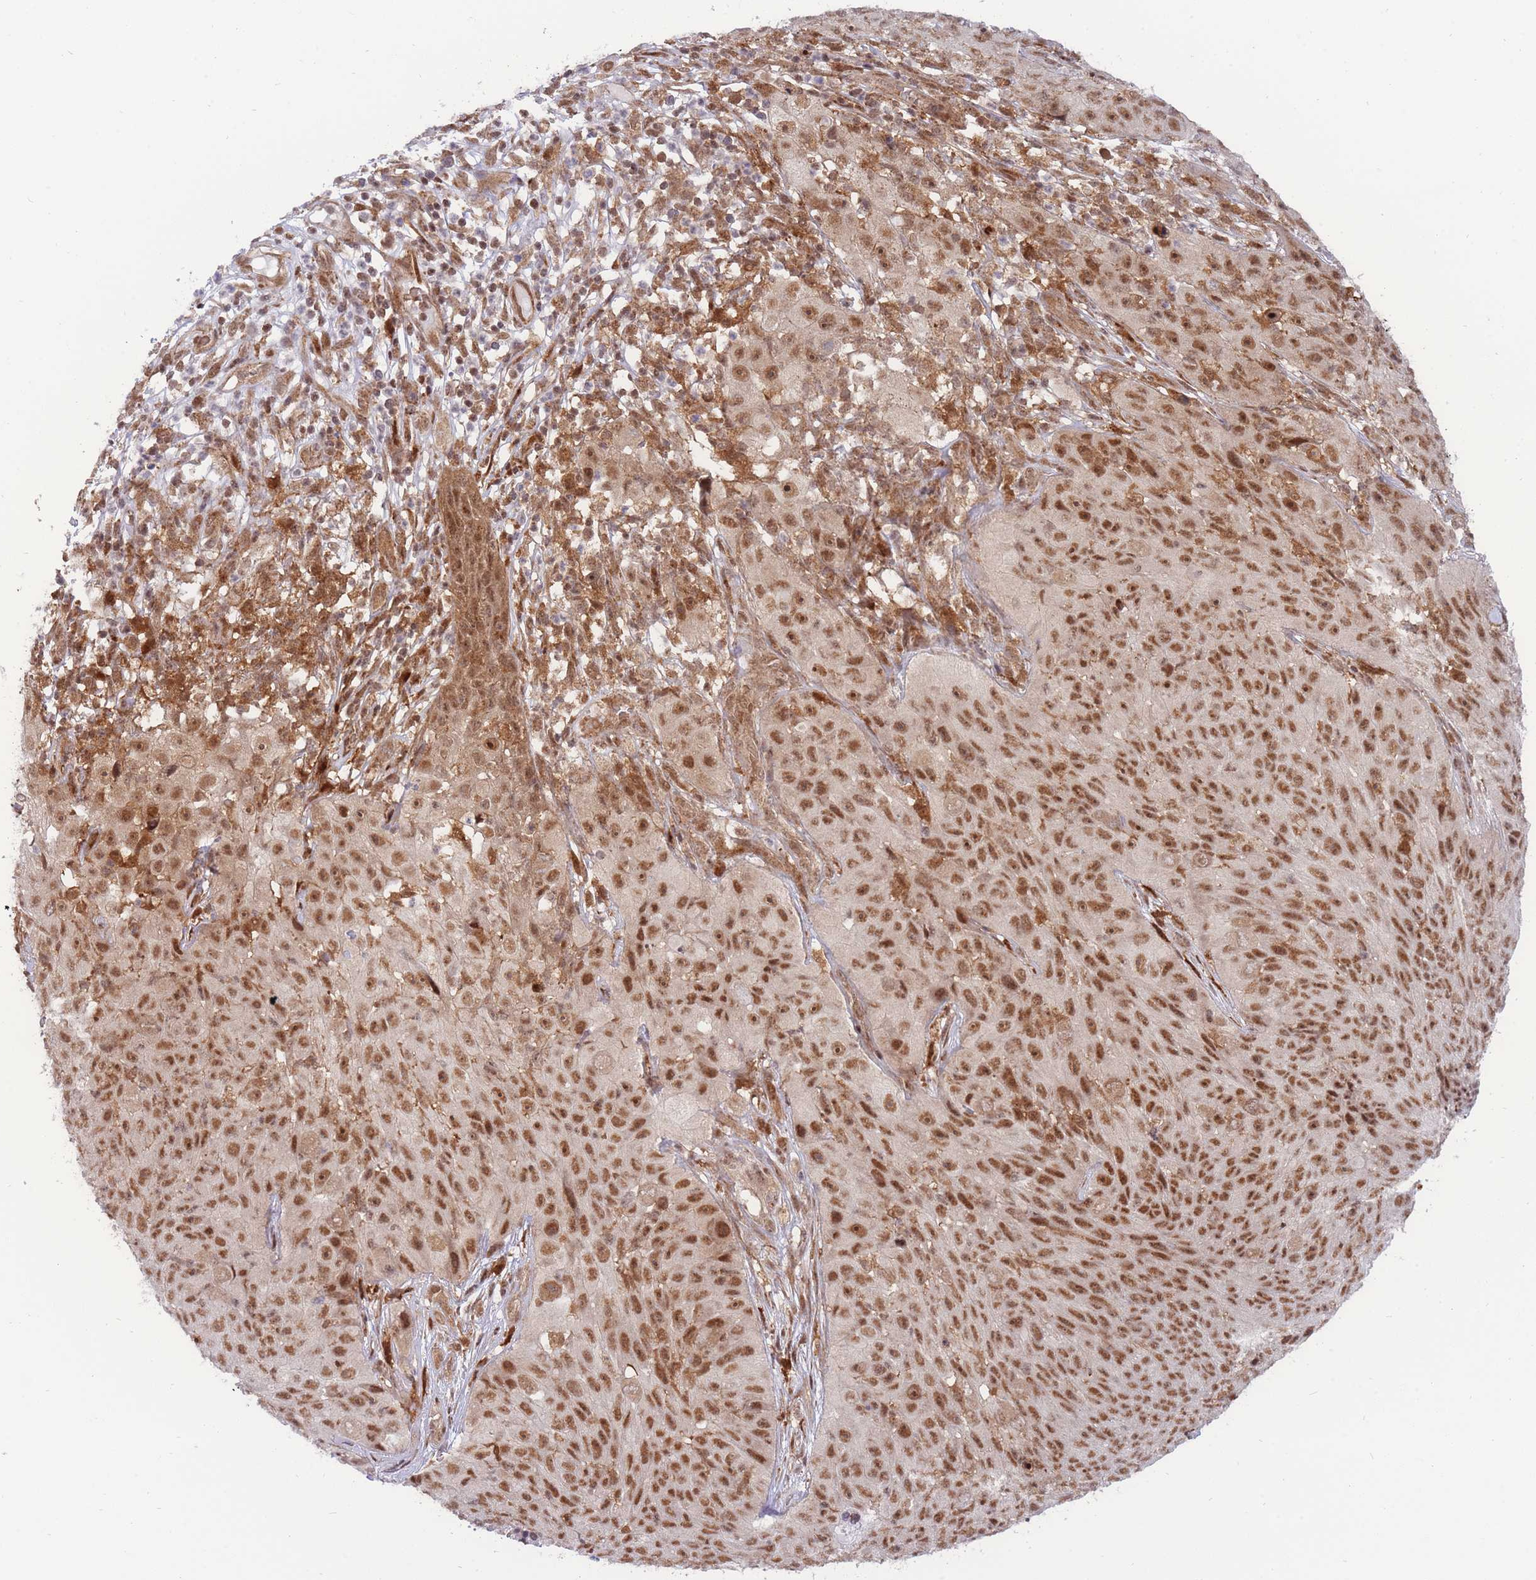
{"staining": {"intensity": "moderate", "quantity": ">75%", "location": "nuclear"}, "tissue": "skin cancer", "cell_type": "Tumor cells", "image_type": "cancer", "snomed": [{"axis": "morphology", "description": "Squamous cell carcinoma, NOS"}, {"axis": "topography", "description": "Skin"}], "caption": "DAB (3,3'-diaminobenzidine) immunohistochemical staining of skin squamous cell carcinoma demonstrates moderate nuclear protein expression in about >75% of tumor cells.", "gene": "BOD1L1", "patient": {"sex": "female", "age": 87}}